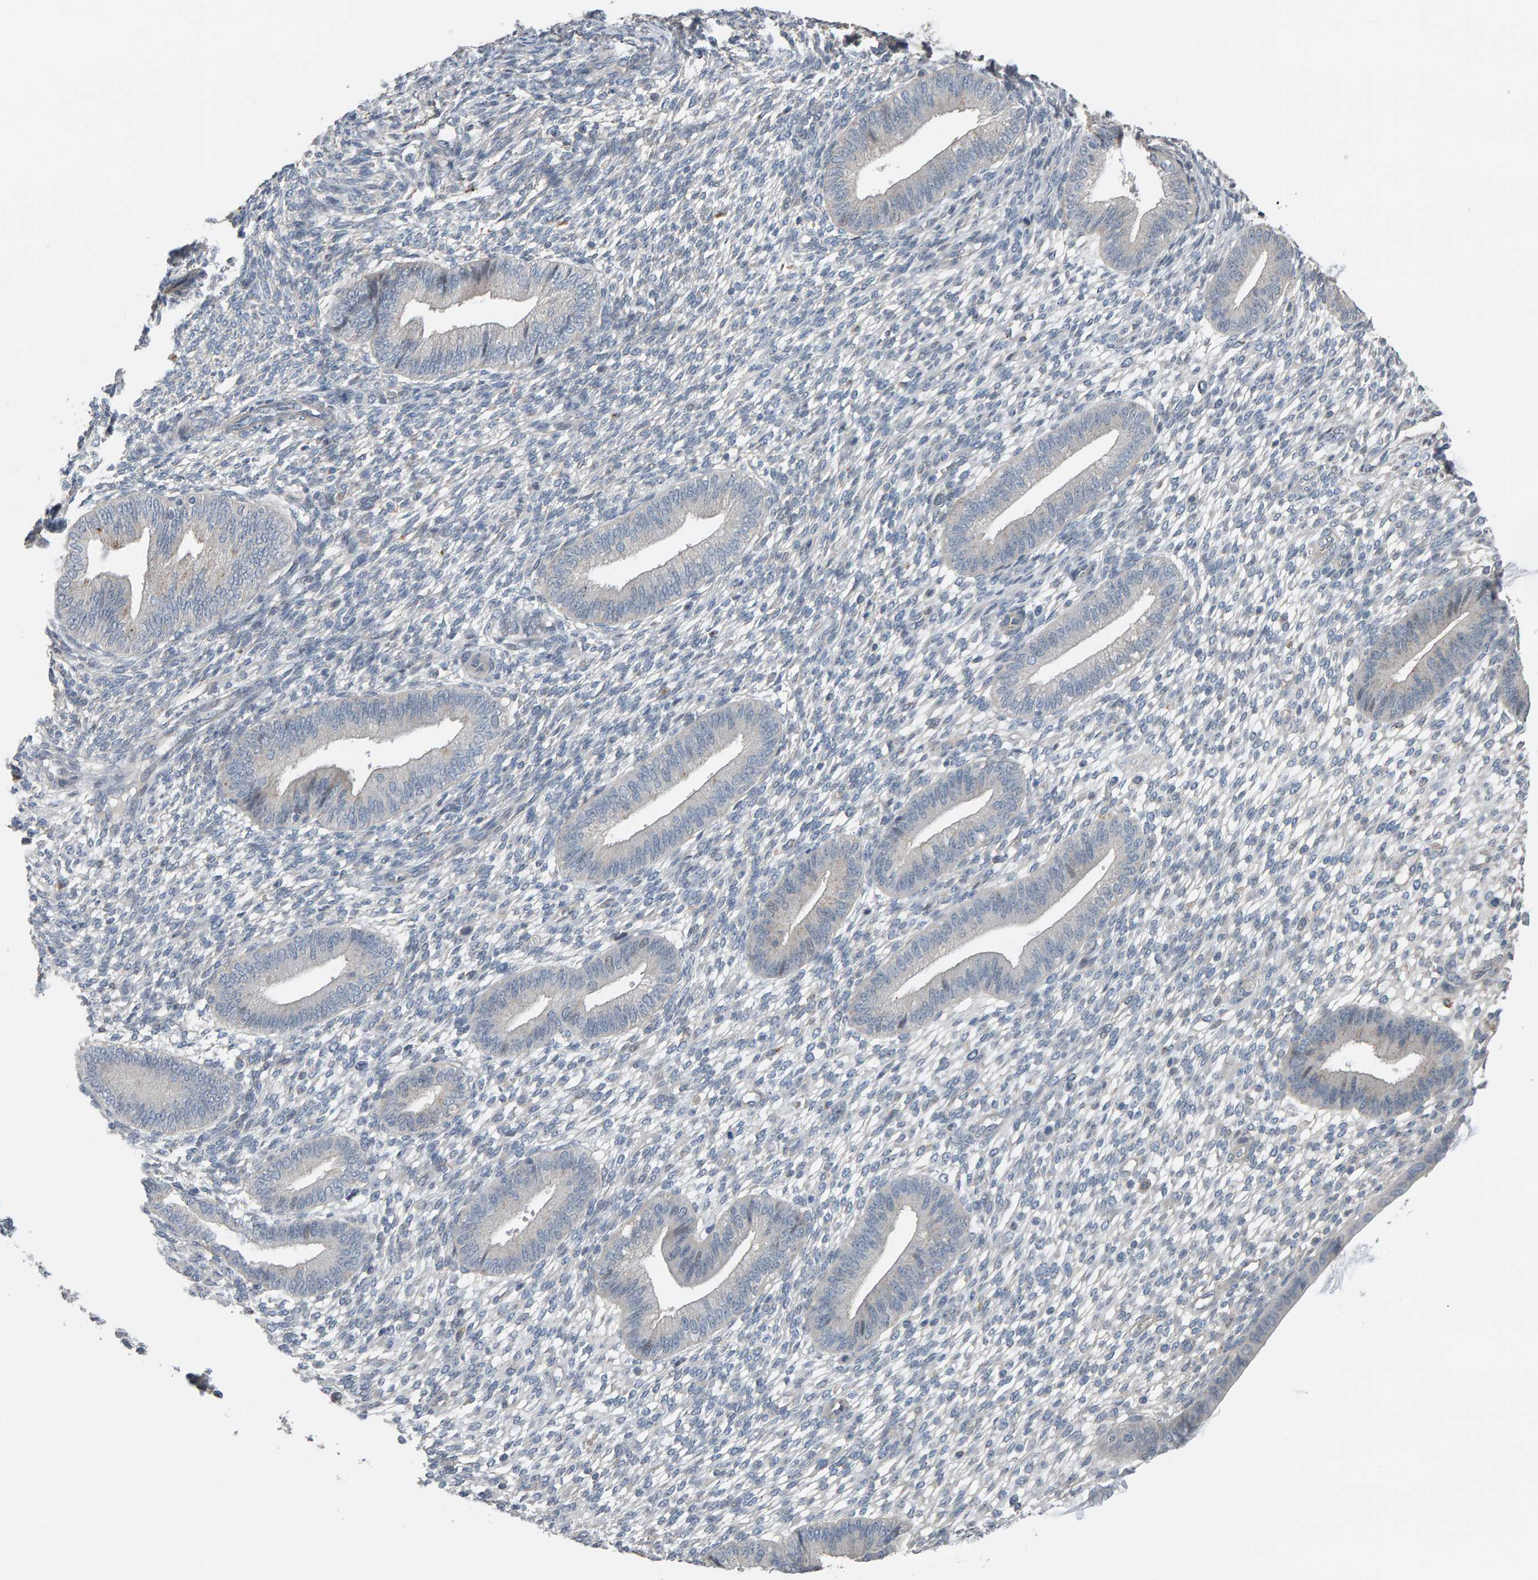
{"staining": {"intensity": "negative", "quantity": "none", "location": "none"}, "tissue": "endometrium", "cell_type": "Cells in endometrial stroma", "image_type": "normal", "snomed": [{"axis": "morphology", "description": "Normal tissue, NOS"}, {"axis": "topography", "description": "Endometrium"}], "caption": "Immunohistochemistry (IHC) photomicrograph of benign endometrium: human endometrium stained with DAB reveals no significant protein positivity in cells in endometrial stroma.", "gene": "IPPK", "patient": {"sex": "female", "age": 46}}